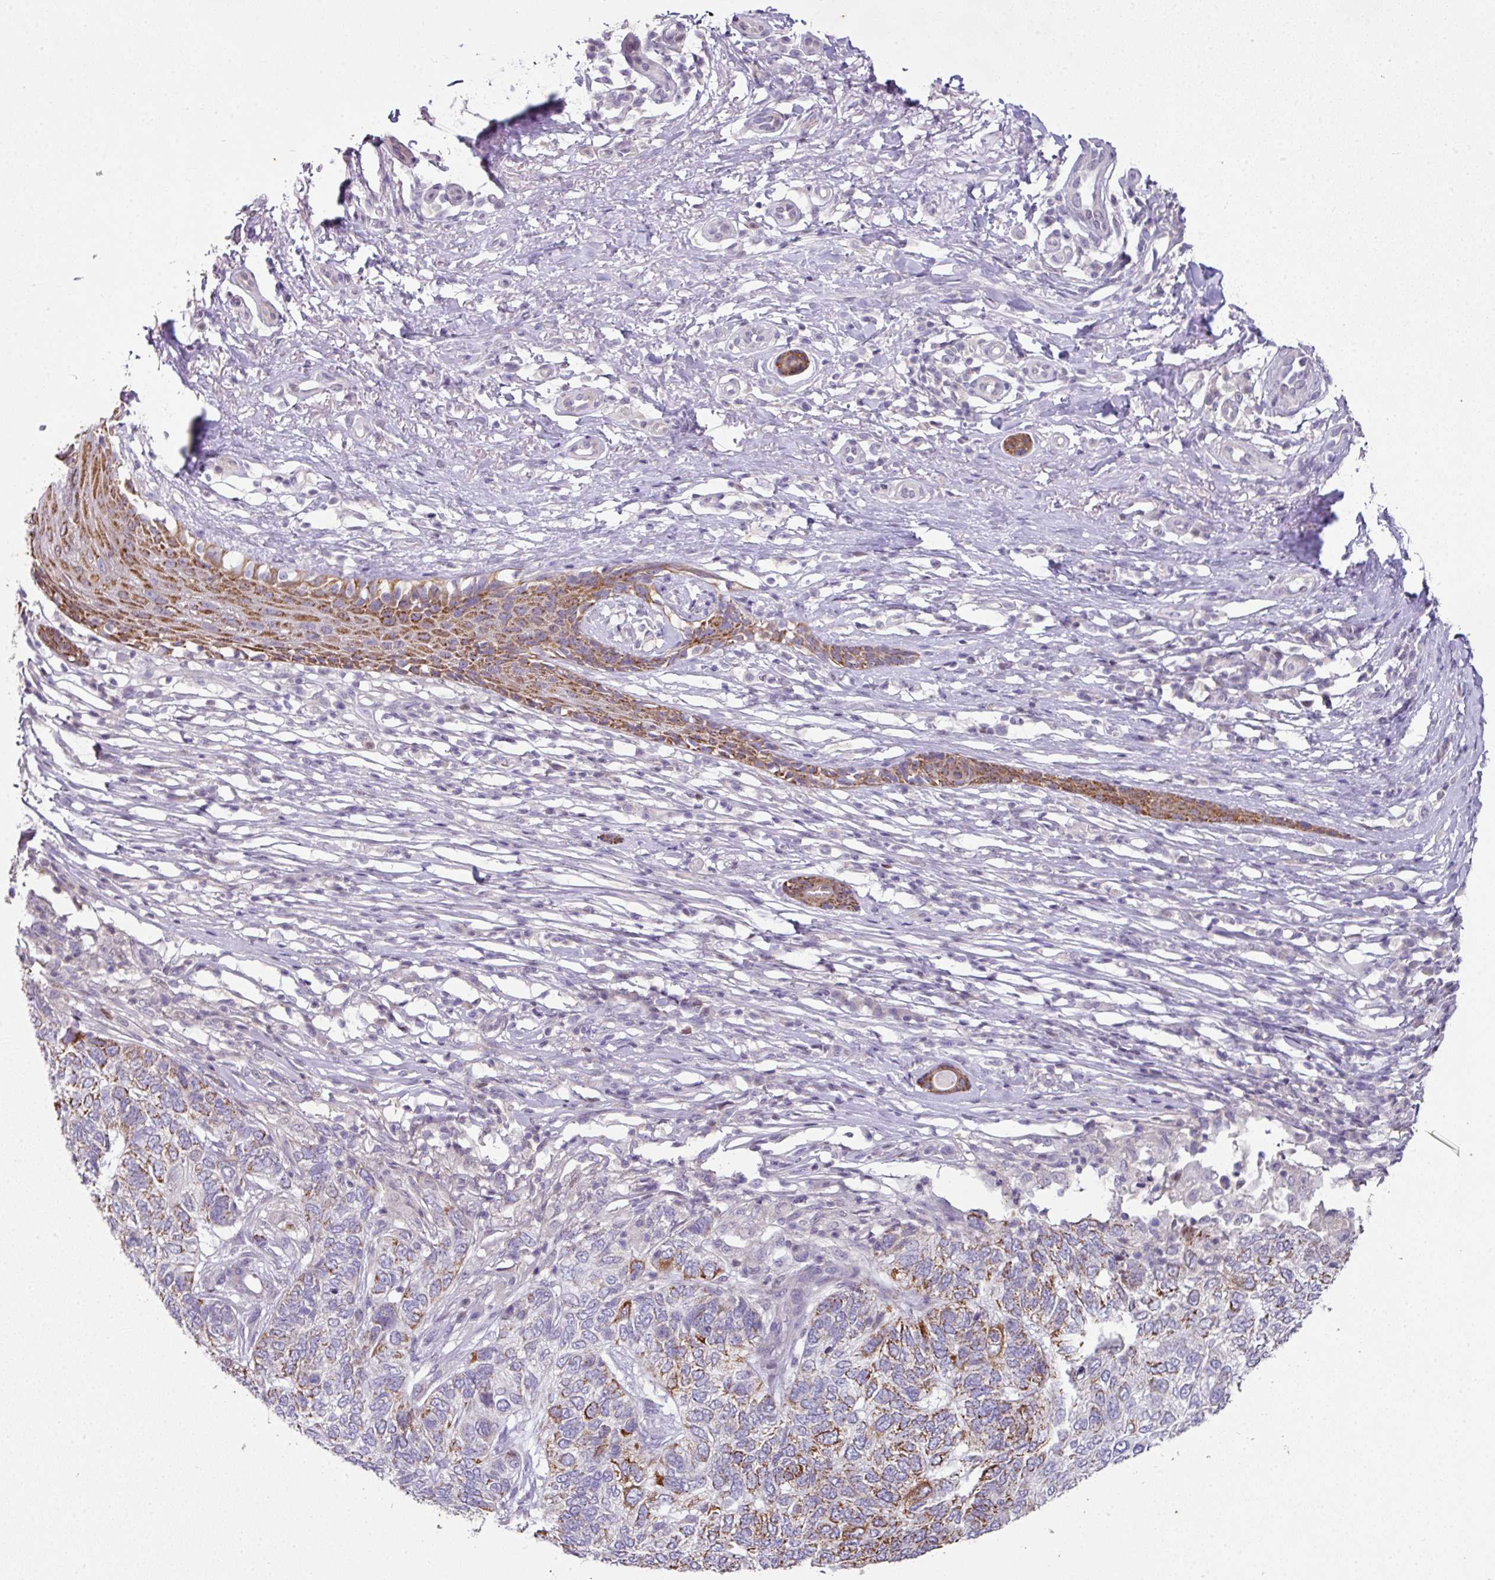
{"staining": {"intensity": "moderate", "quantity": "25%-75%", "location": "cytoplasmic/membranous"}, "tissue": "skin cancer", "cell_type": "Tumor cells", "image_type": "cancer", "snomed": [{"axis": "morphology", "description": "Basal cell carcinoma"}, {"axis": "topography", "description": "Skin"}], "caption": "An immunohistochemistry (IHC) histopathology image of tumor tissue is shown. Protein staining in brown shows moderate cytoplasmic/membranous positivity in skin basal cell carcinoma within tumor cells. (brown staining indicates protein expression, while blue staining denotes nuclei).", "gene": "ANKRD18A", "patient": {"sex": "female", "age": 65}}